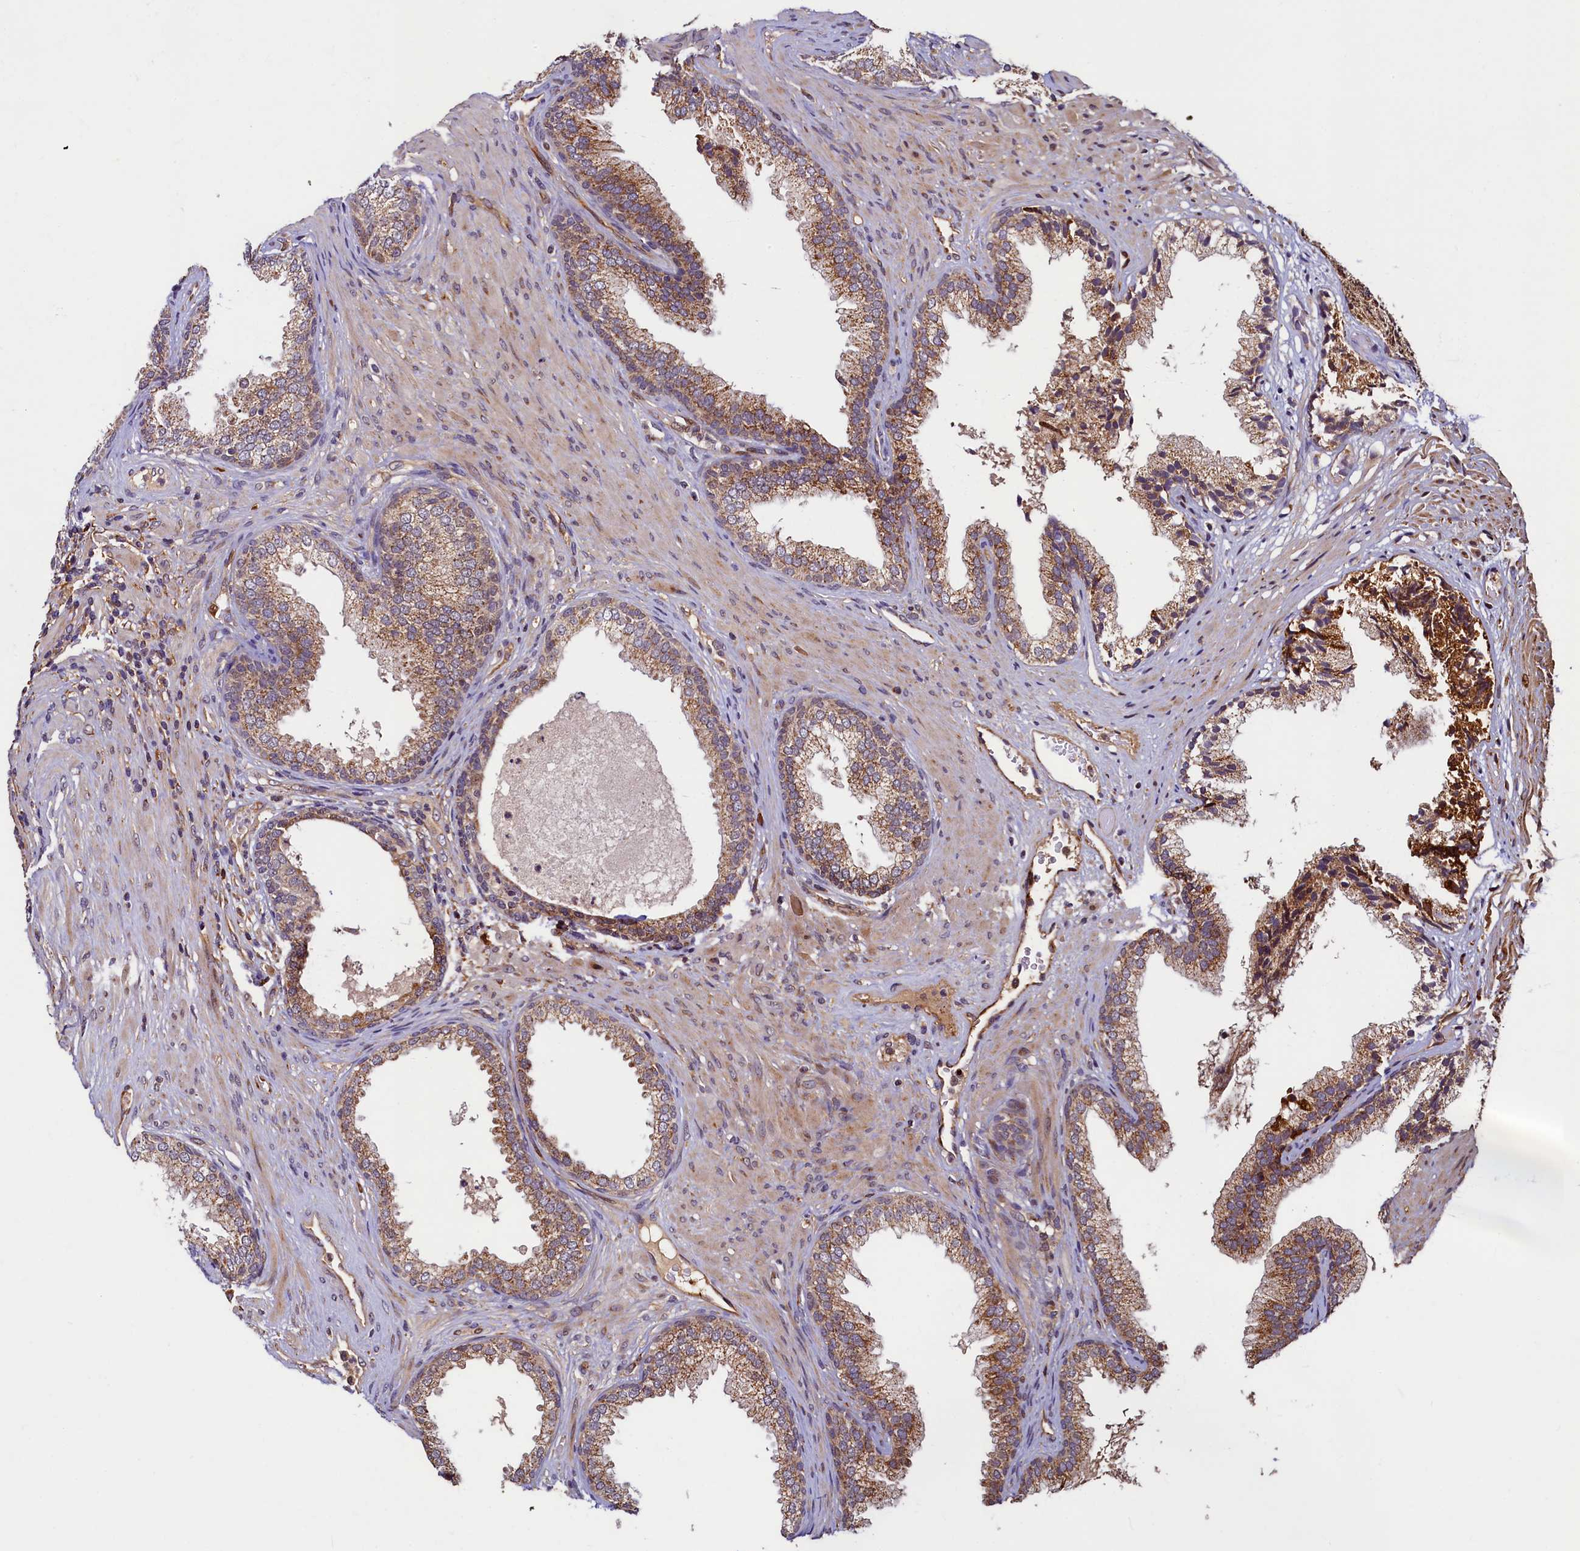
{"staining": {"intensity": "moderate", "quantity": ">75%", "location": "cytoplasmic/membranous"}, "tissue": "prostate", "cell_type": "Glandular cells", "image_type": "normal", "snomed": [{"axis": "morphology", "description": "Normal tissue, NOS"}, {"axis": "topography", "description": "Prostate"}], "caption": "Immunohistochemical staining of unremarkable human prostate shows medium levels of moderate cytoplasmic/membranous staining in about >75% of glandular cells. Using DAB (3,3'-diaminobenzidine) (brown) and hematoxylin (blue) stains, captured at high magnification using brightfield microscopy.", "gene": "NCKAP5L", "patient": {"sex": "male", "age": 76}}